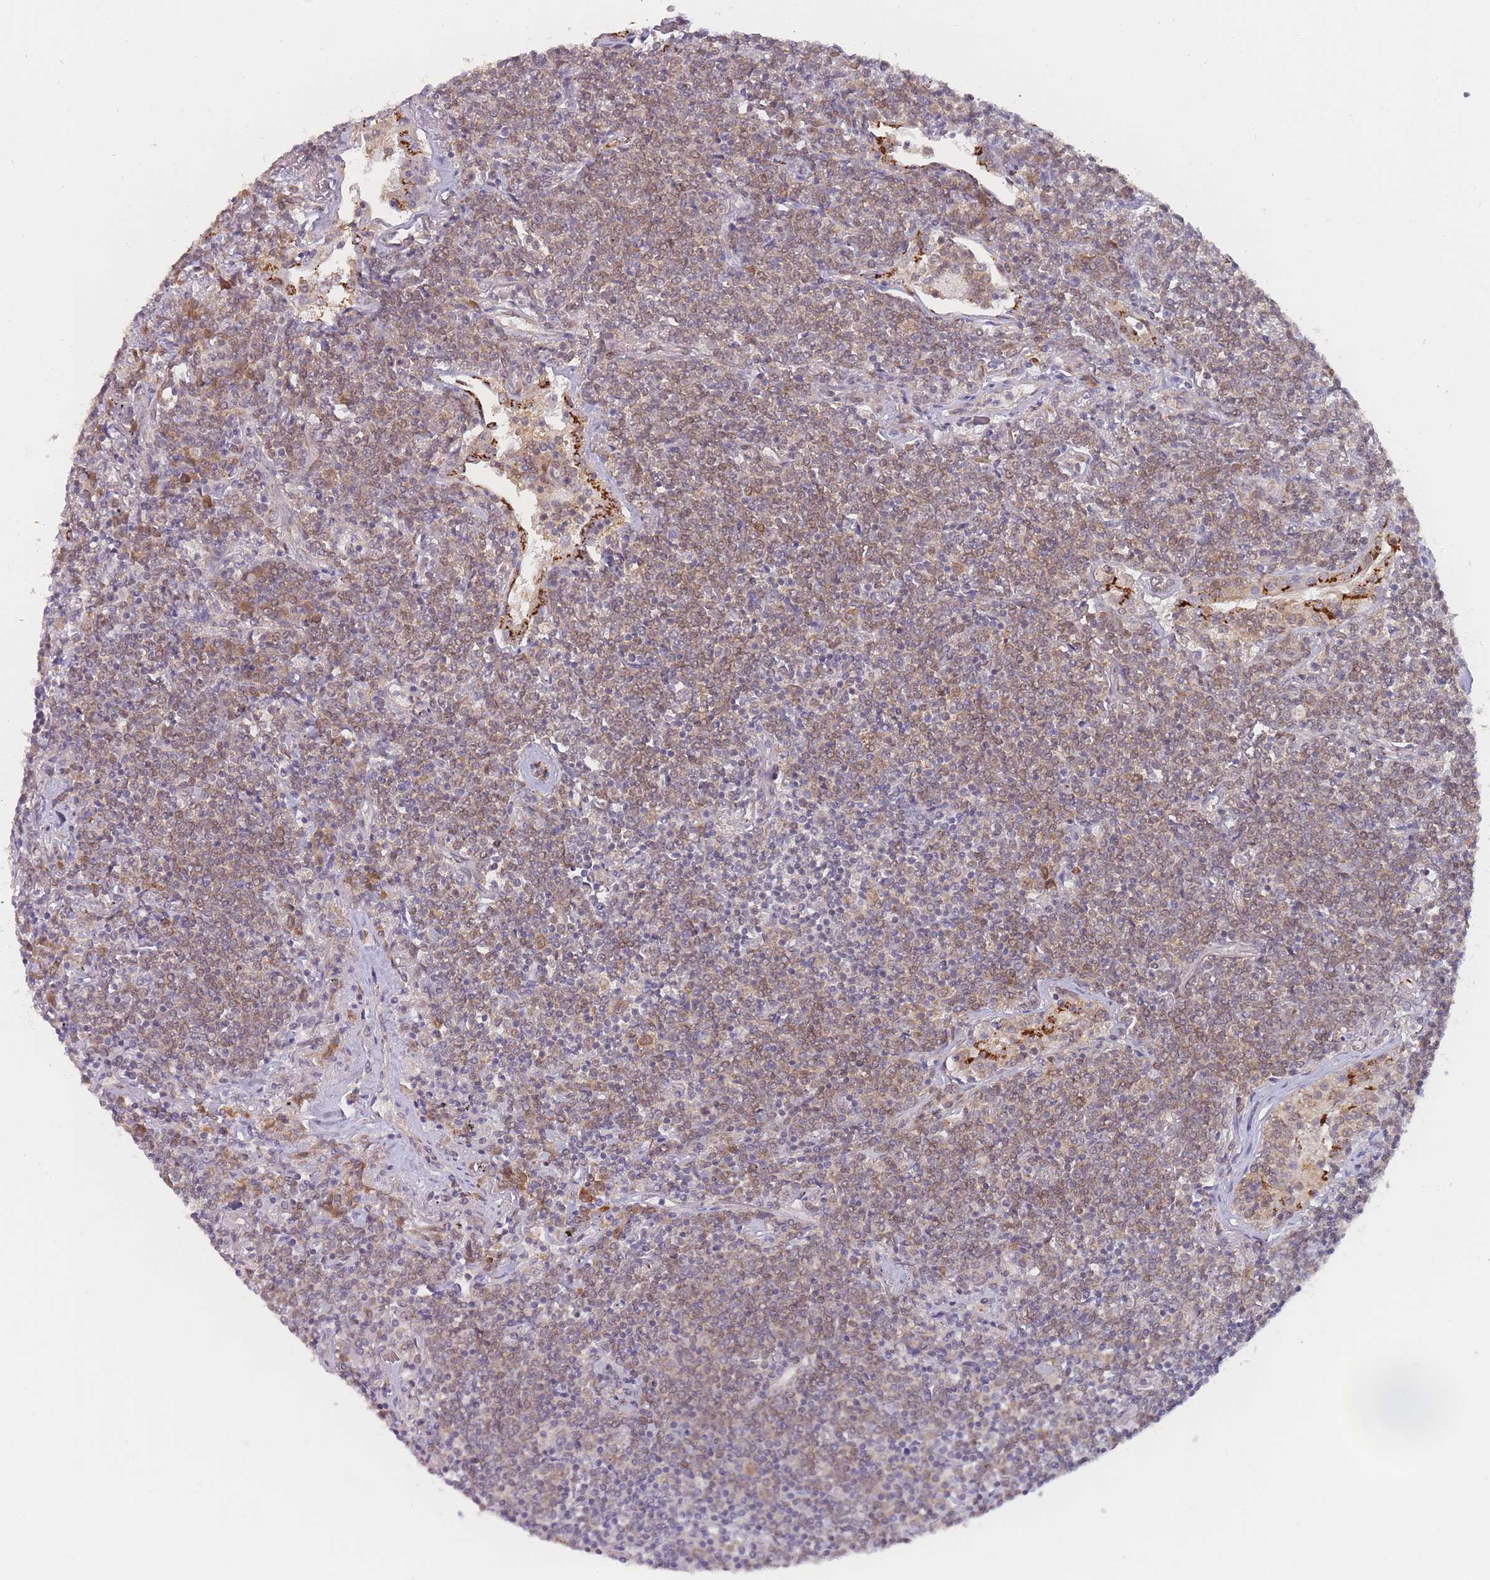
{"staining": {"intensity": "moderate", "quantity": "25%-75%", "location": "cytoplasmic/membranous,nuclear"}, "tissue": "lymphoma", "cell_type": "Tumor cells", "image_type": "cancer", "snomed": [{"axis": "morphology", "description": "Malignant lymphoma, non-Hodgkin's type, Low grade"}, {"axis": "topography", "description": "Lung"}], "caption": "Human lymphoma stained for a protein (brown) shows moderate cytoplasmic/membranous and nuclear positive positivity in approximately 25%-75% of tumor cells.", "gene": "MRI1", "patient": {"sex": "female", "age": 71}}